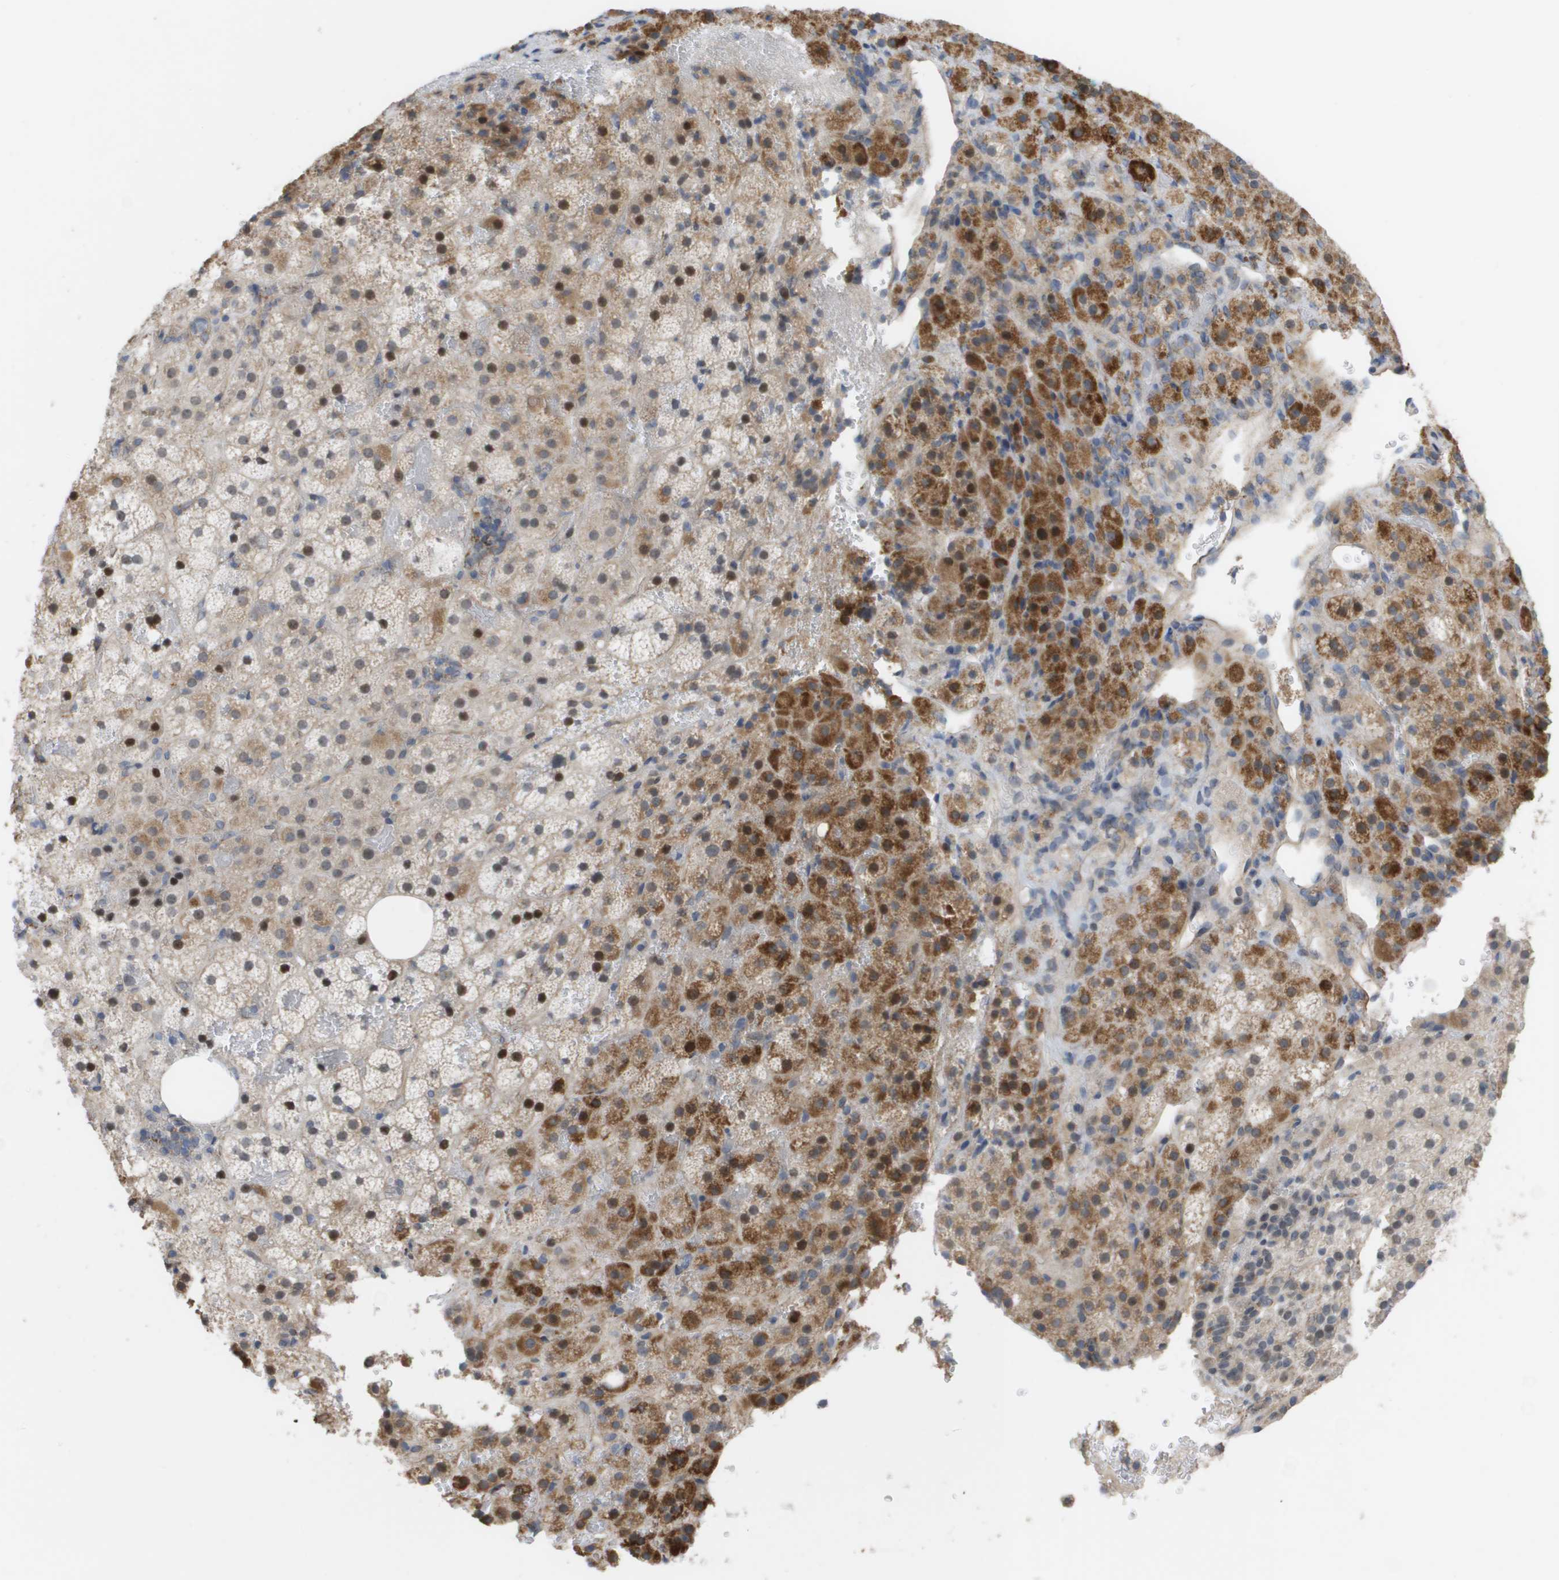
{"staining": {"intensity": "moderate", "quantity": "25%-75%", "location": "cytoplasmic/membranous,nuclear"}, "tissue": "adrenal gland", "cell_type": "Glandular cells", "image_type": "normal", "snomed": [{"axis": "morphology", "description": "Normal tissue, NOS"}, {"axis": "topography", "description": "Adrenal gland"}], "caption": "Immunohistochemical staining of benign human adrenal gland exhibits 25%-75% levels of moderate cytoplasmic/membranous,nuclear protein positivity in approximately 25%-75% of glandular cells. (DAB (3,3'-diaminobenzidine) = brown stain, brightfield microscopy at high magnification).", "gene": "MTARC2", "patient": {"sex": "female", "age": 59}}